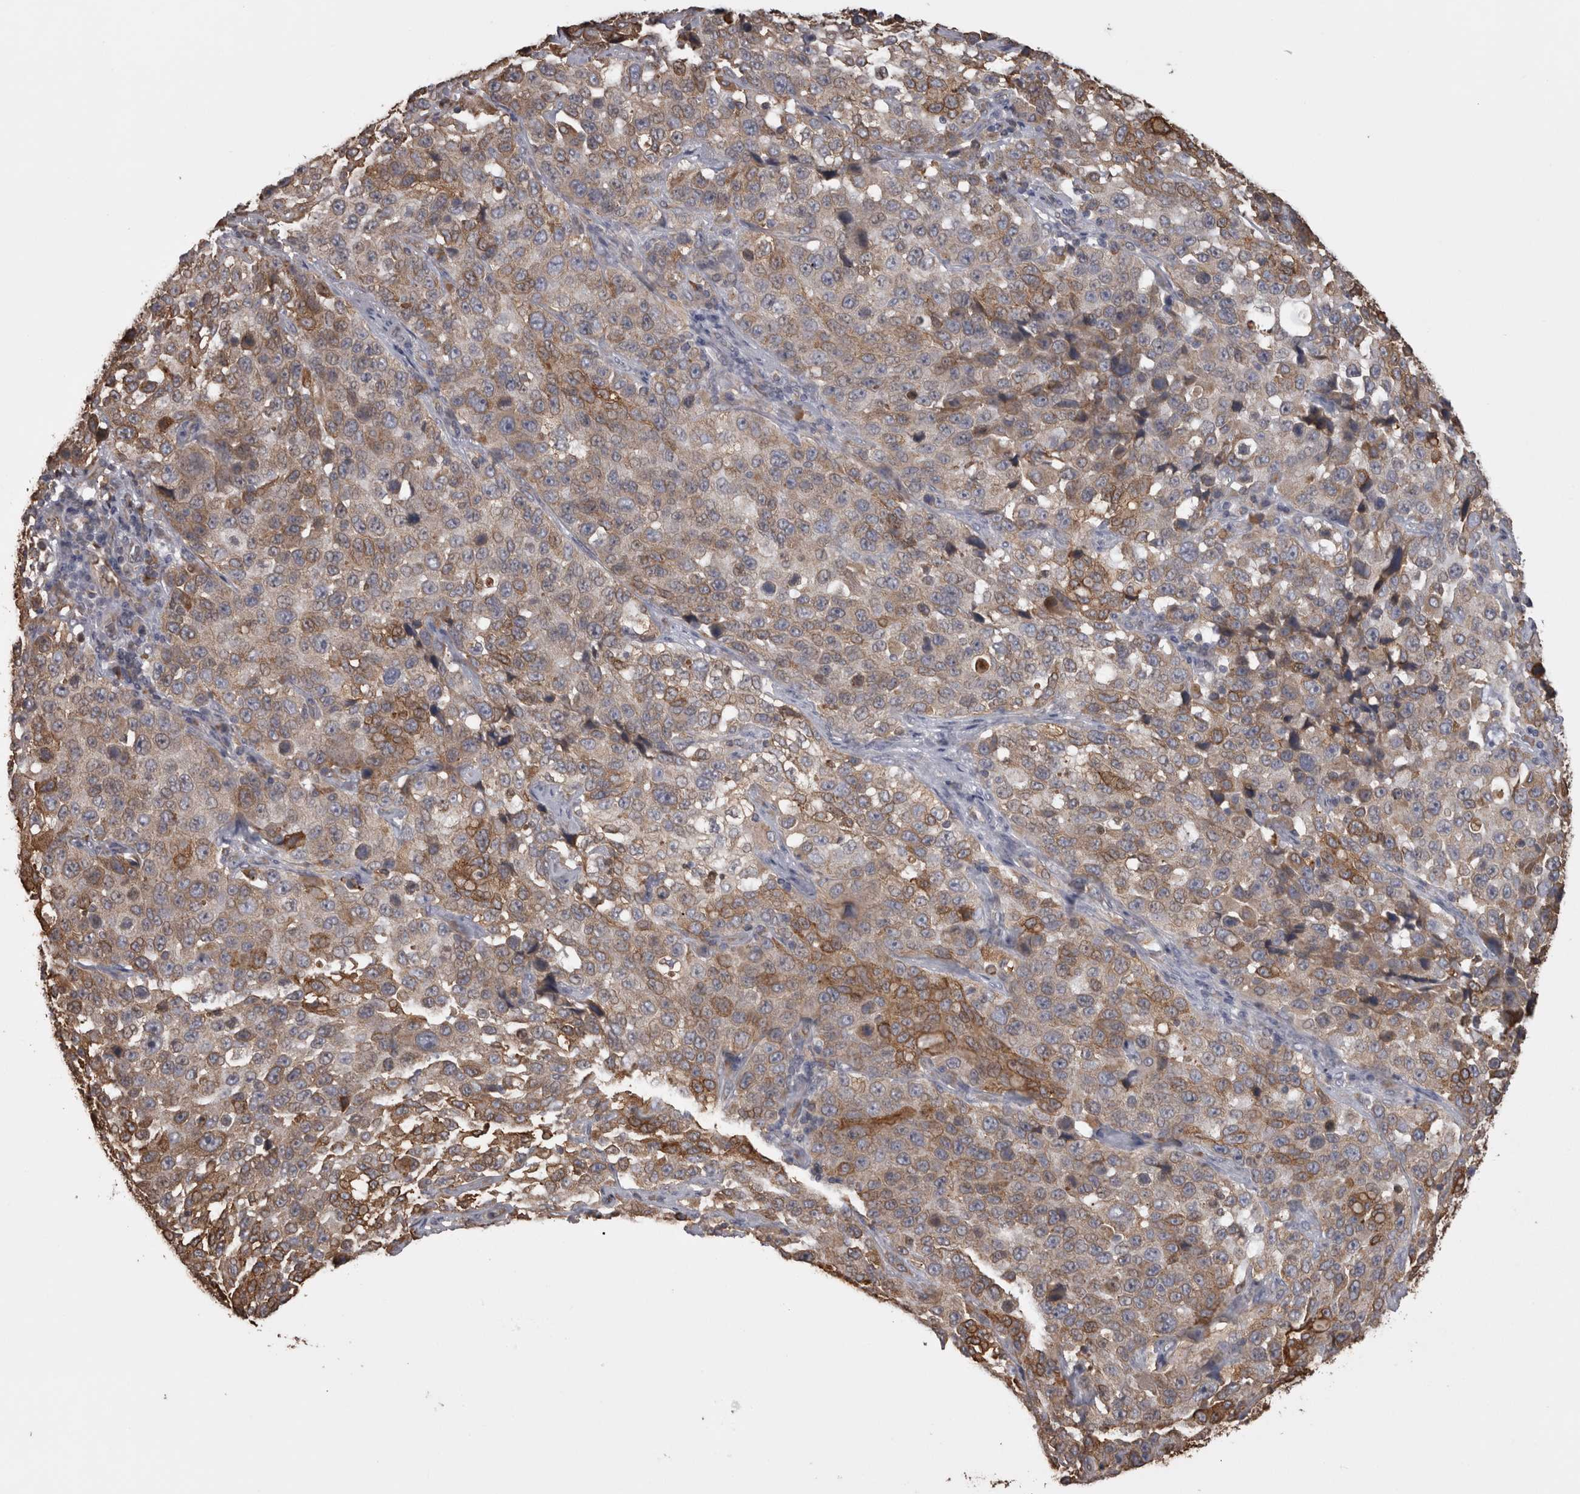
{"staining": {"intensity": "moderate", "quantity": "25%-75%", "location": "cytoplasmic/membranous"}, "tissue": "stomach cancer", "cell_type": "Tumor cells", "image_type": "cancer", "snomed": [{"axis": "morphology", "description": "Normal tissue, NOS"}, {"axis": "morphology", "description": "Adenocarcinoma, NOS"}, {"axis": "topography", "description": "Stomach"}], "caption": "This micrograph exhibits stomach cancer stained with IHC to label a protein in brown. The cytoplasmic/membranous of tumor cells show moderate positivity for the protein. Nuclei are counter-stained blue.", "gene": "PON2", "patient": {"sex": "male", "age": 48}}